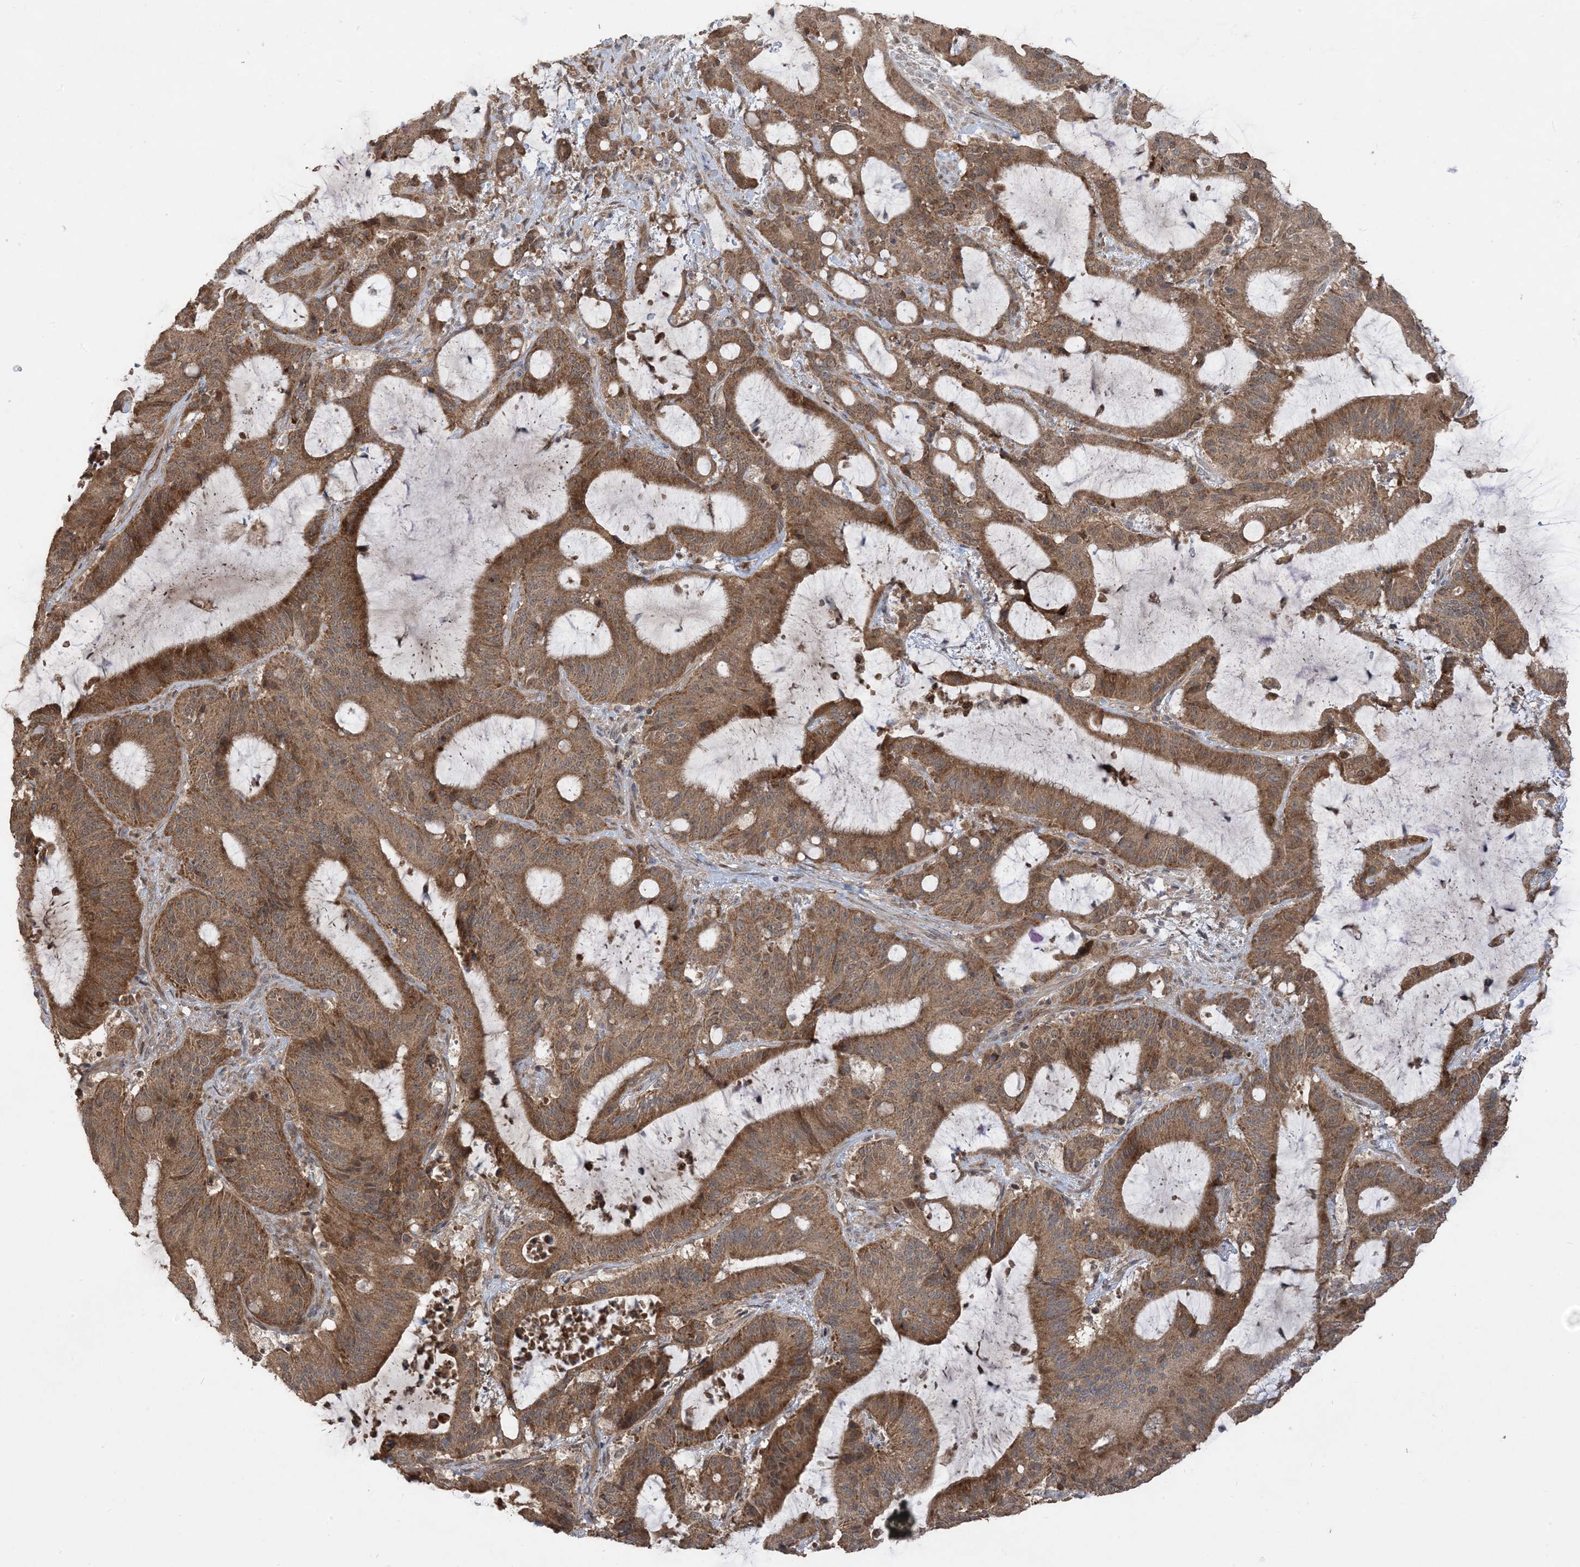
{"staining": {"intensity": "moderate", "quantity": ">75%", "location": "cytoplasmic/membranous"}, "tissue": "liver cancer", "cell_type": "Tumor cells", "image_type": "cancer", "snomed": [{"axis": "morphology", "description": "Normal tissue, NOS"}, {"axis": "morphology", "description": "Cholangiocarcinoma"}, {"axis": "topography", "description": "Liver"}, {"axis": "topography", "description": "Peripheral nerve tissue"}], "caption": "High-magnification brightfield microscopy of cholangiocarcinoma (liver) stained with DAB (3,3'-diaminobenzidine) (brown) and counterstained with hematoxylin (blue). tumor cells exhibit moderate cytoplasmic/membranous staining is present in about>75% of cells.", "gene": "PUSL1", "patient": {"sex": "female", "age": 73}}